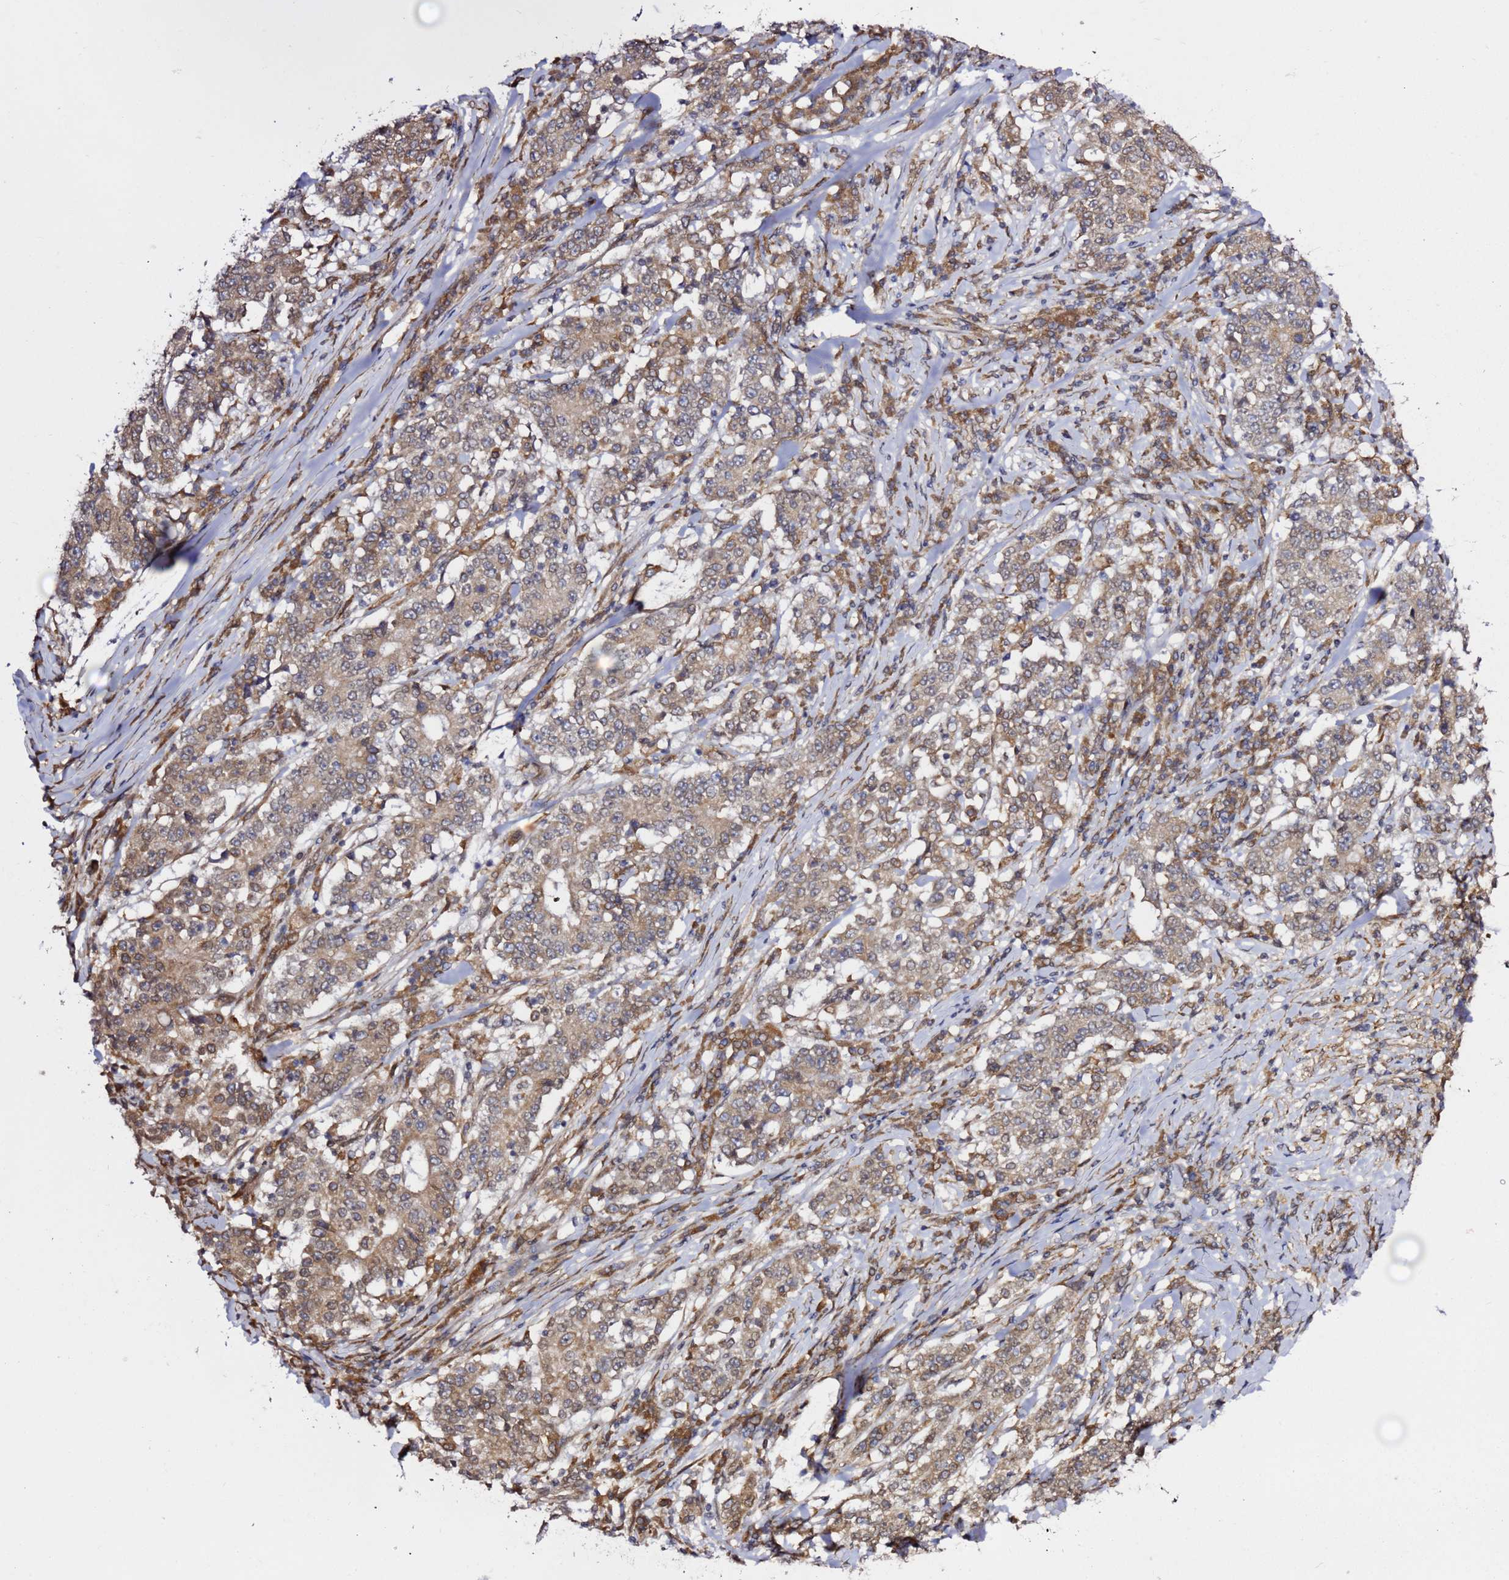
{"staining": {"intensity": "moderate", "quantity": ">75%", "location": "cytoplasmic/membranous"}, "tissue": "stomach cancer", "cell_type": "Tumor cells", "image_type": "cancer", "snomed": [{"axis": "morphology", "description": "Adenocarcinoma, NOS"}, {"axis": "topography", "description": "Stomach"}], "caption": "Immunohistochemistry (IHC) (DAB (3,3'-diaminobenzidine)) staining of human adenocarcinoma (stomach) demonstrates moderate cytoplasmic/membranous protein staining in approximately >75% of tumor cells.", "gene": "PRKAB2", "patient": {"sex": "male", "age": 59}}